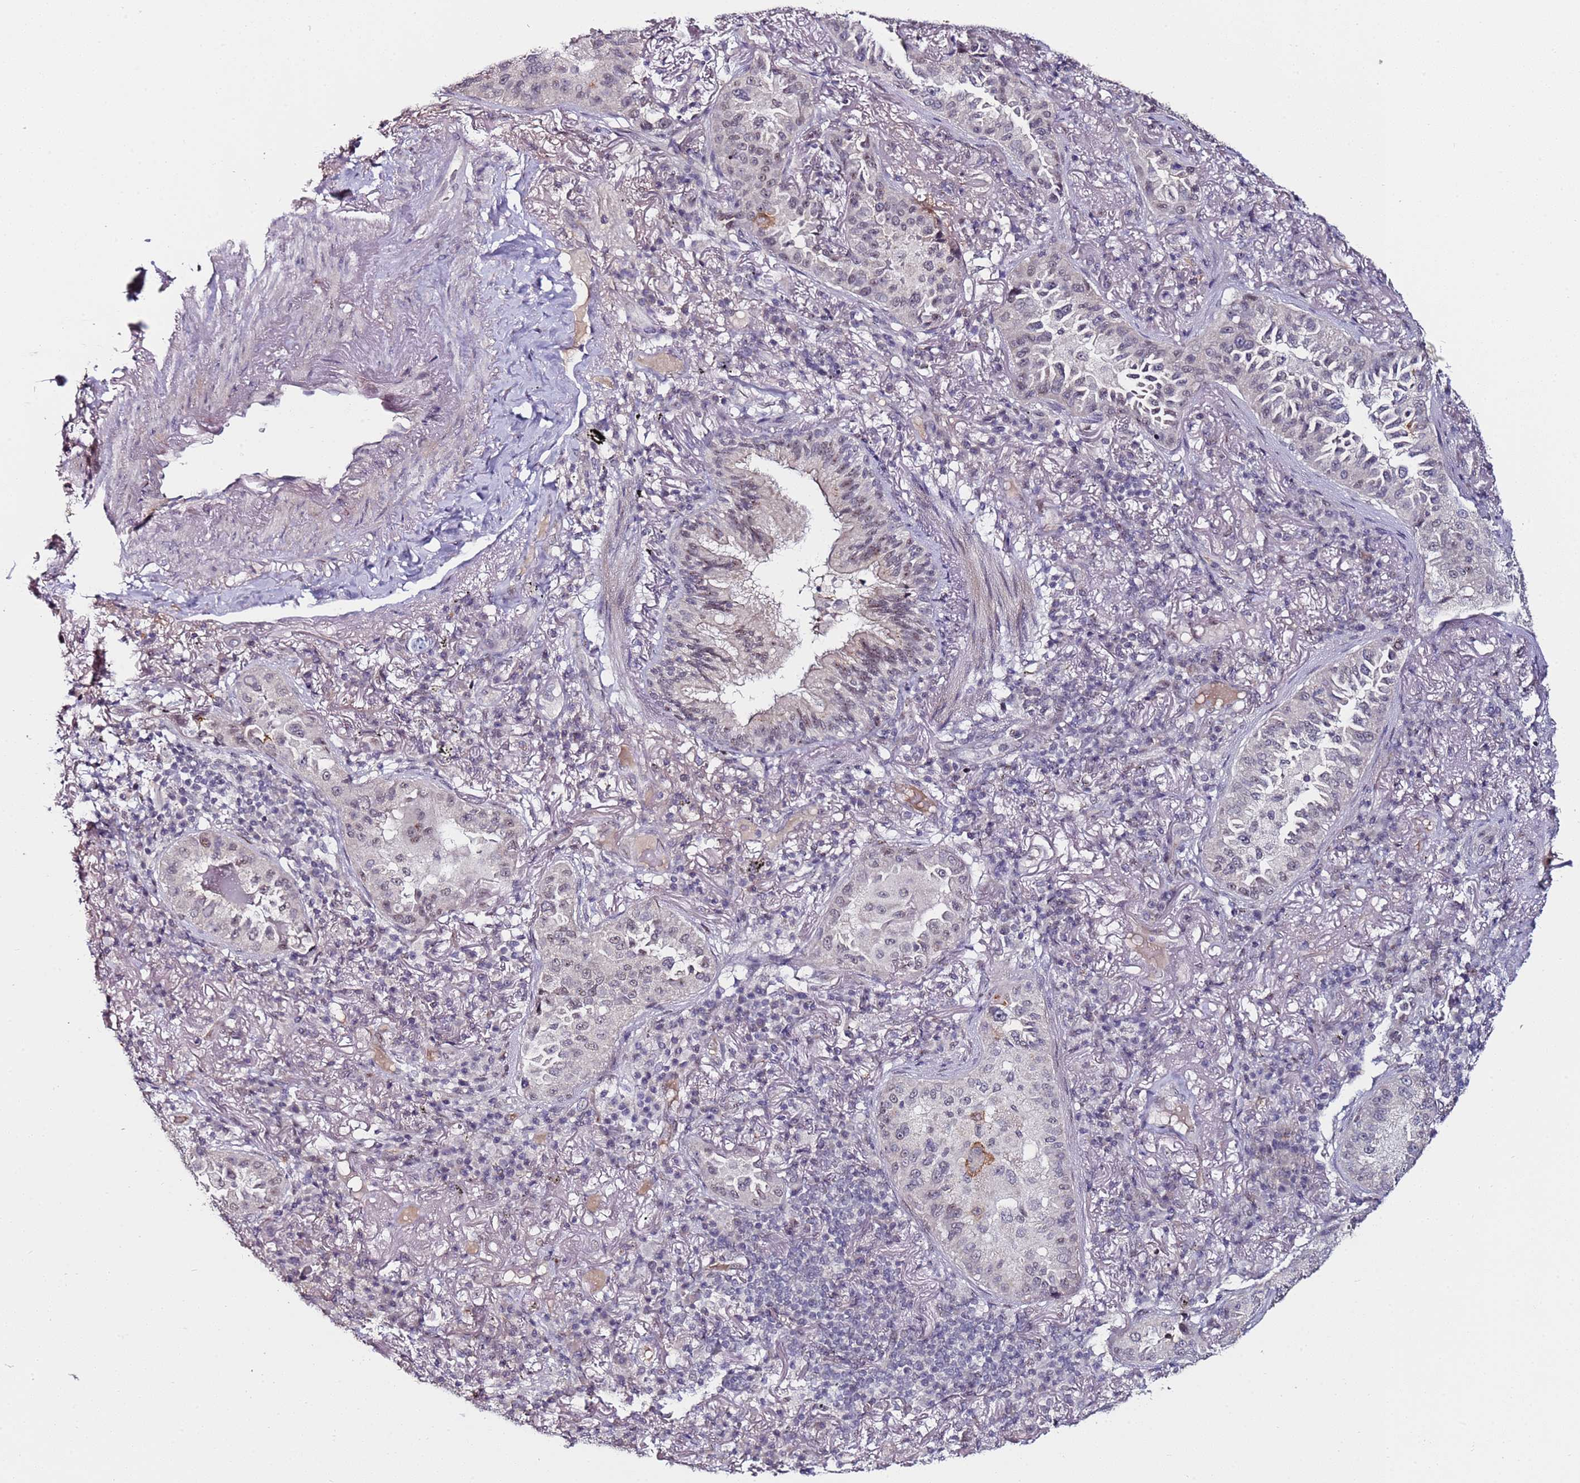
{"staining": {"intensity": "weak", "quantity": "<25%", "location": "nuclear"}, "tissue": "lung cancer", "cell_type": "Tumor cells", "image_type": "cancer", "snomed": [{"axis": "morphology", "description": "Adenocarcinoma, NOS"}, {"axis": "topography", "description": "Lung"}], "caption": "A photomicrograph of human lung cancer (adenocarcinoma) is negative for staining in tumor cells.", "gene": "DUSP28", "patient": {"sex": "female", "age": 69}}